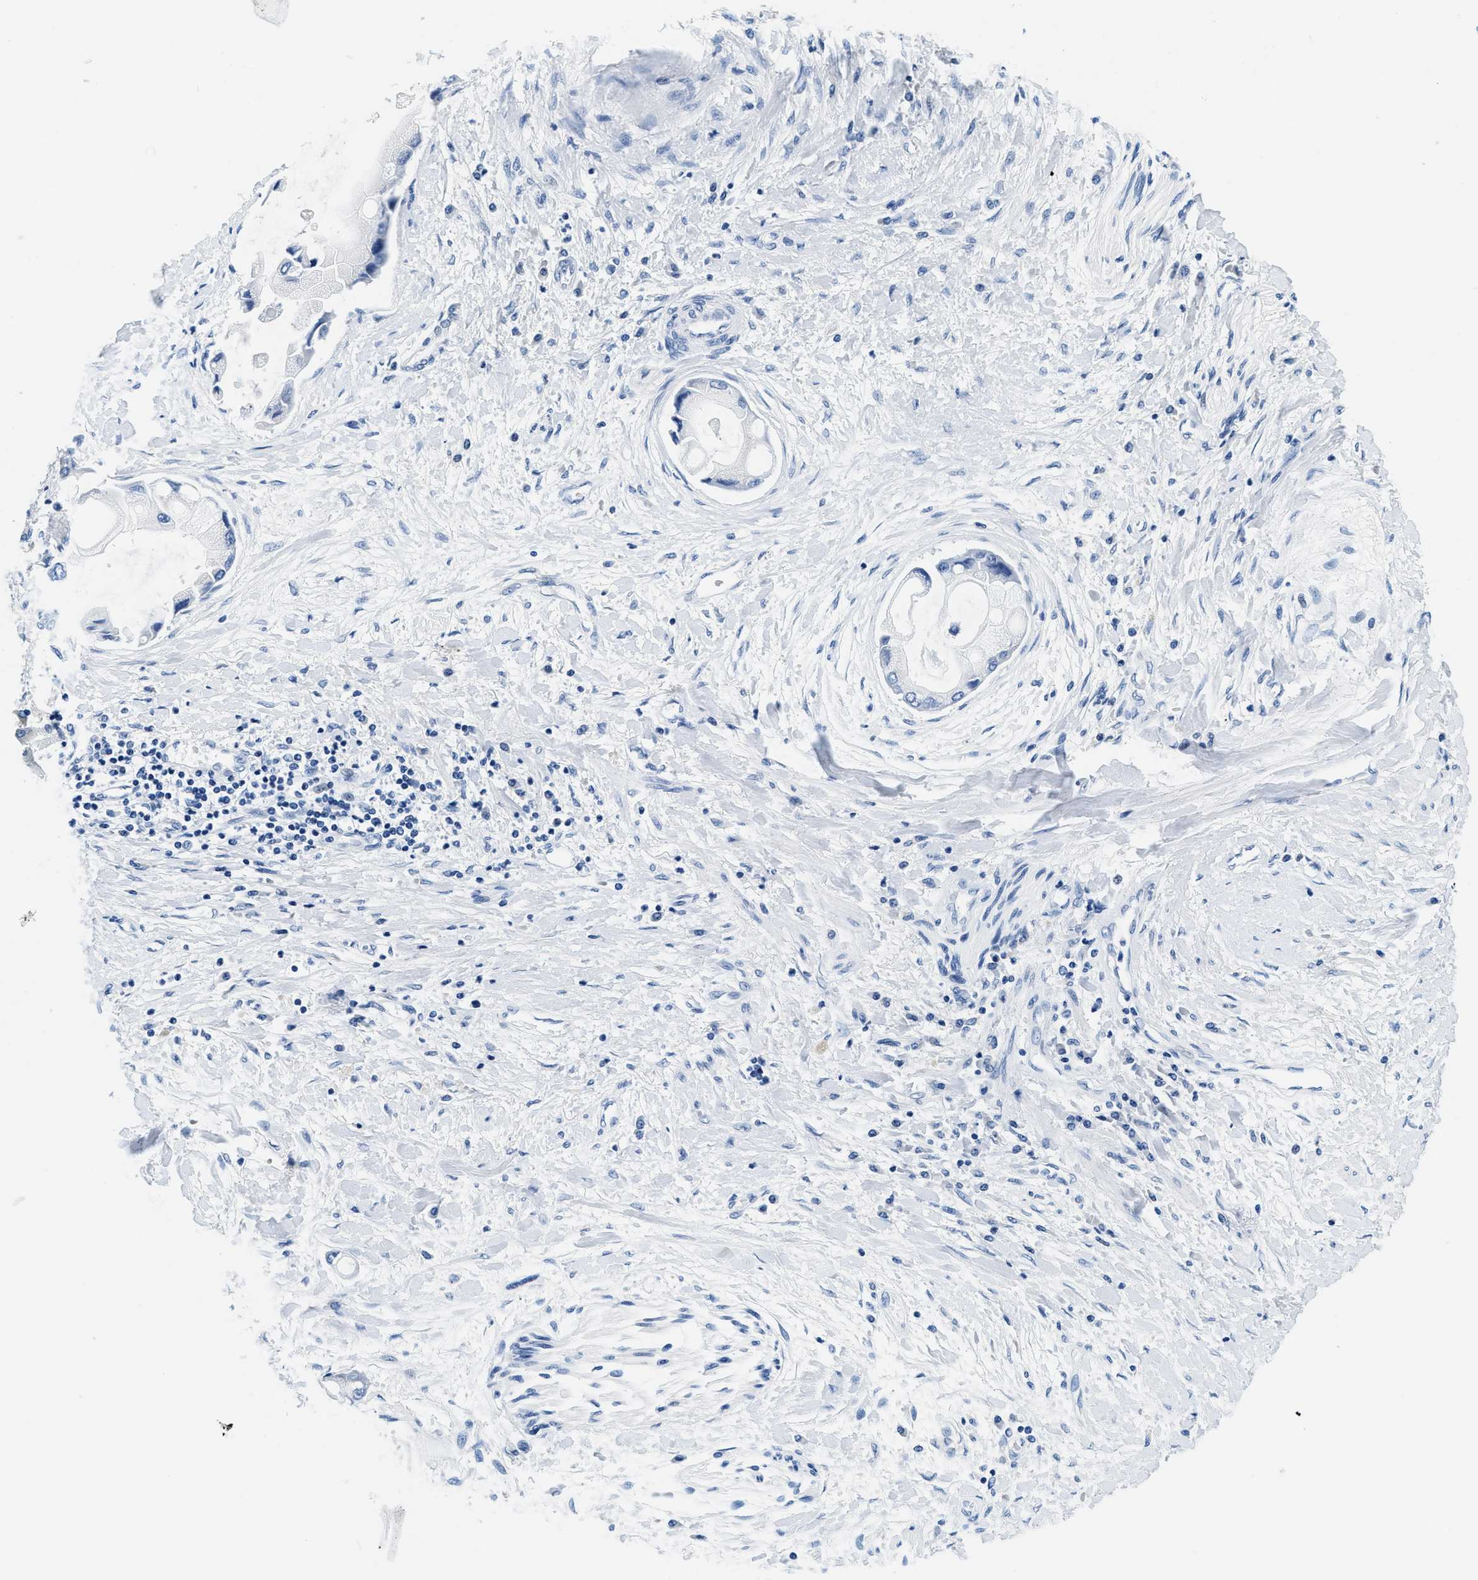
{"staining": {"intensity": "negative", "quantity": "none", "location": "none"}, "tissue": "liver cancer", "cell_type": "Tumor cells", "image_type": "cancer", "snomed": [{"axis": "morphology", "description": "Cholangiocarcinoma"}, {"axis": "topography", "description": "Liver"}], "caption": "Histopathology image shows no significant protein expression in tumor cells of liver cancer (cholangiocarcinoma).", "gene": "GSTM3", "patient": {"sex": "male", "age": 50}}